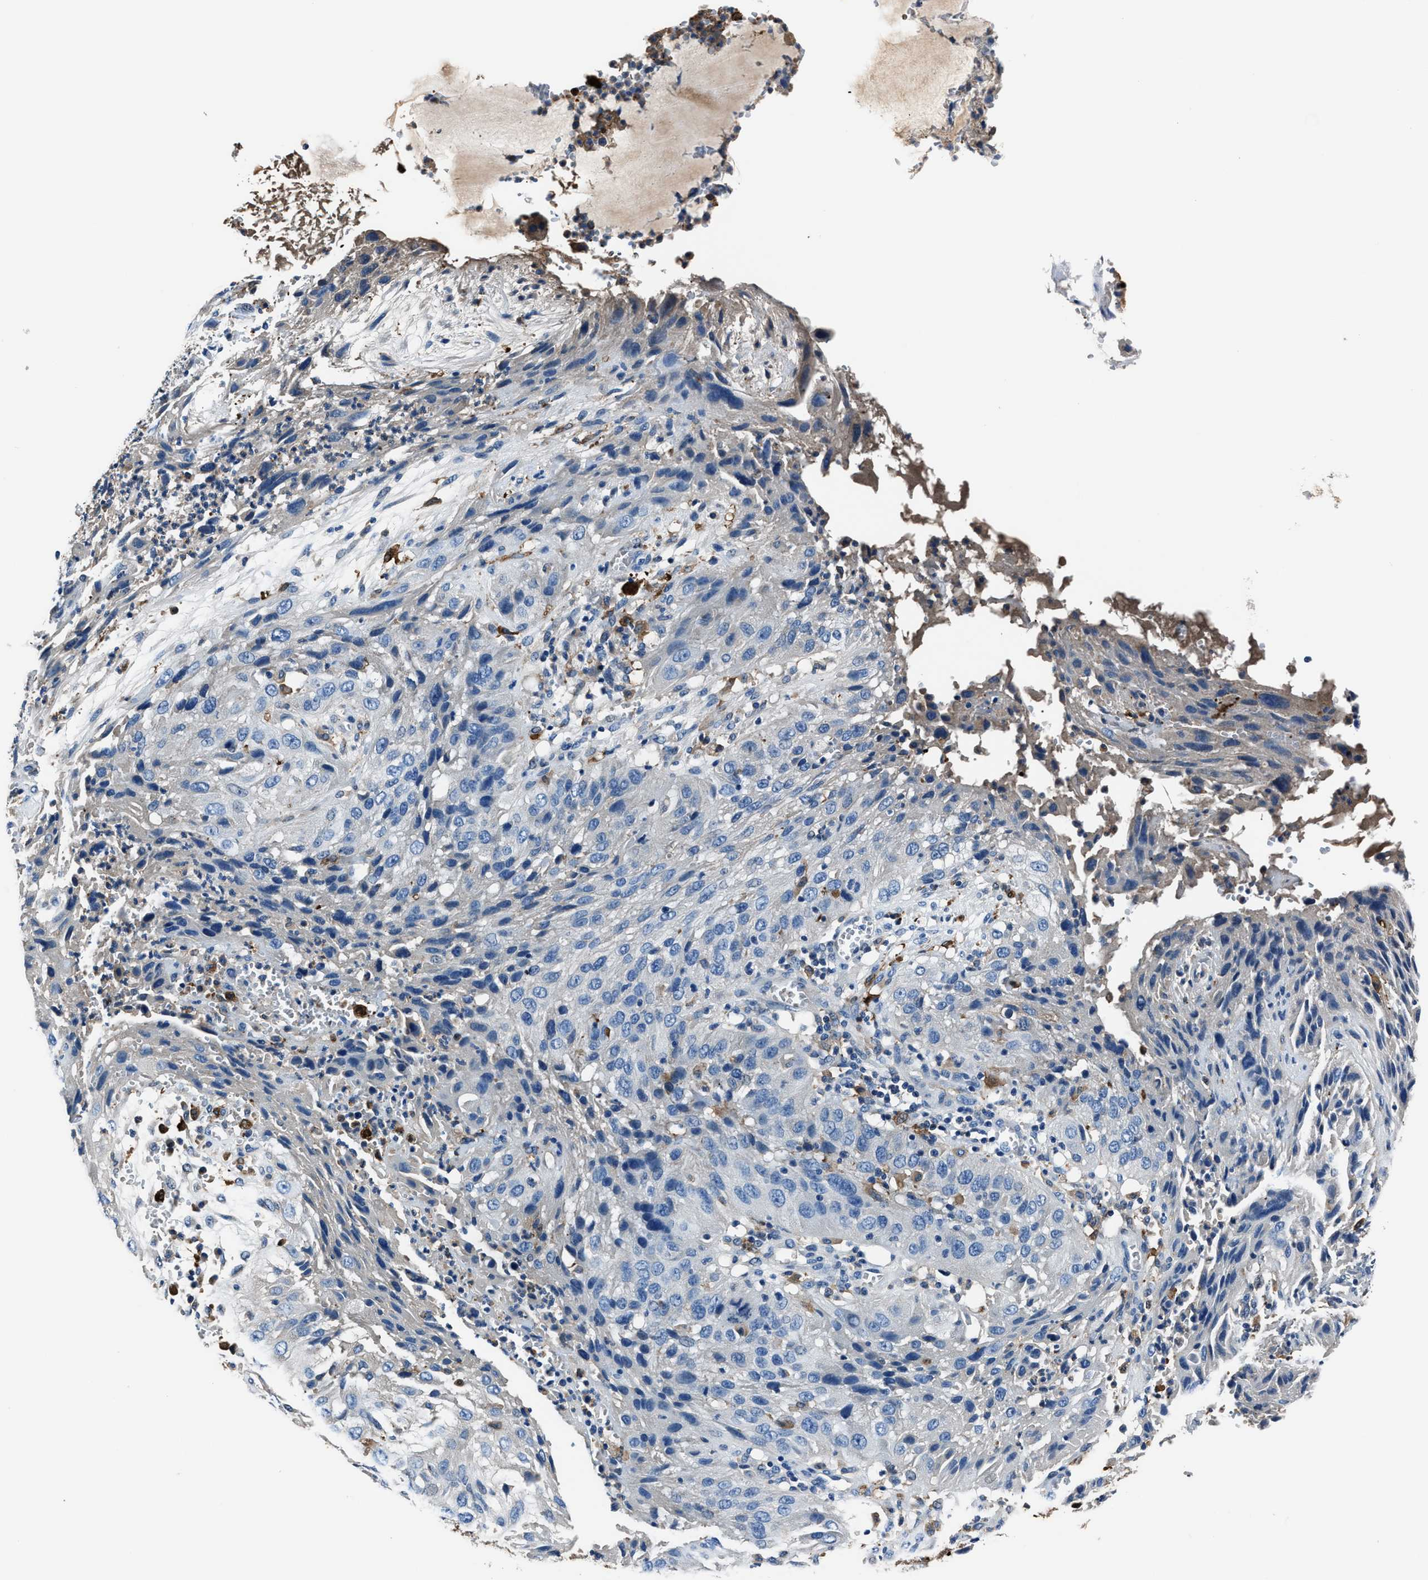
{"staining": {"intensity": "negative", "quantity": "none", "location": "none"}, "tissue": "cervical cancer", "cell_type": "Tumor cells", "image_type": "cancer", "snomed": [{"axis": "morphology", "description": "Squamous cell carcinoma, NOS"}, {"axis": "topography", "description": "Cervix"}], "caption": "Immunohistochemical staining of human squamous cell carcinoma (cervical) demonstrates no significant staining in tumor cells.", "gene": "FTL", "patient": {"sex": "female", "age": 32}}